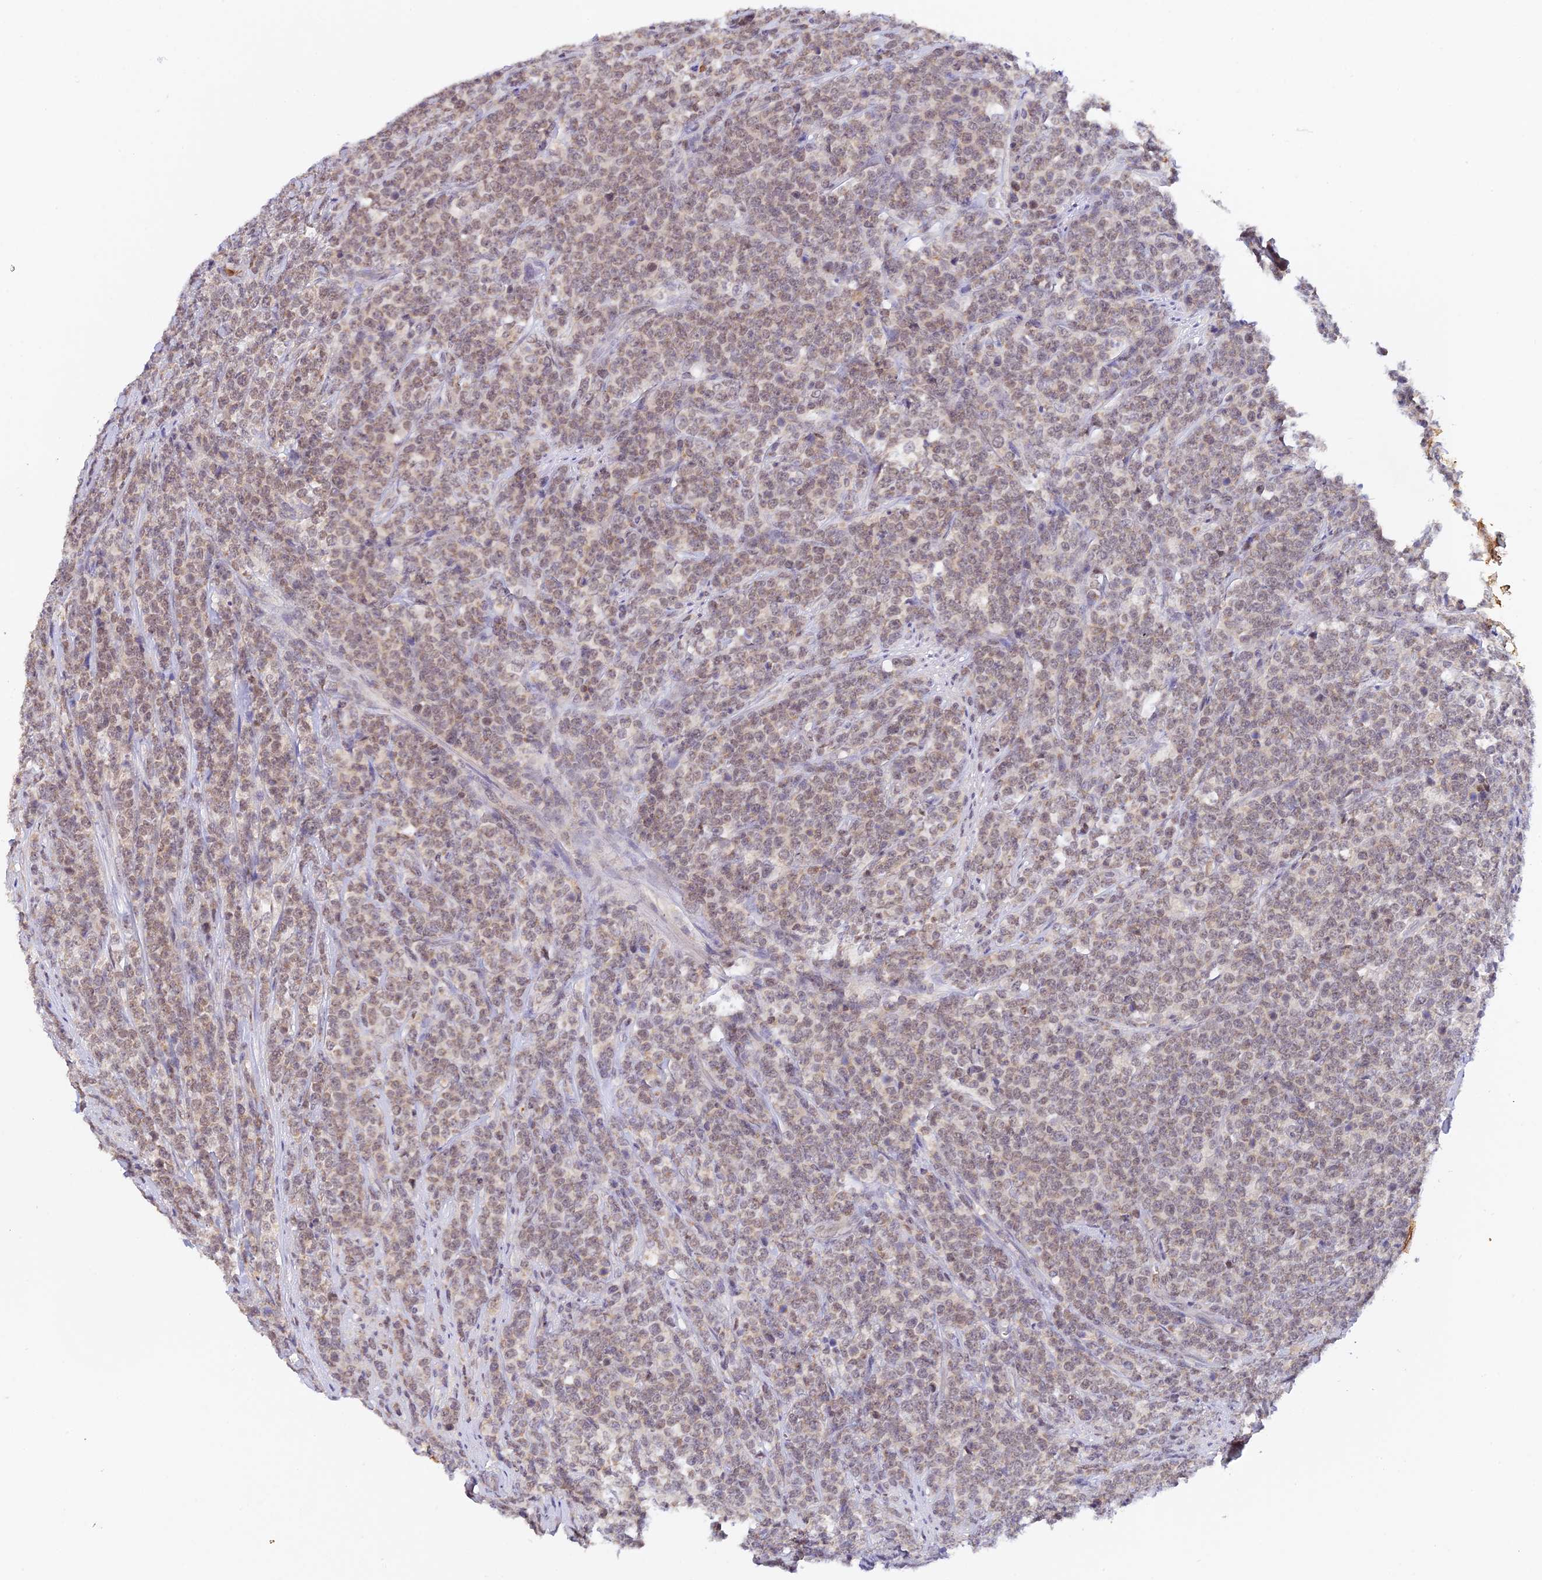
{"staining": {"intensity": "weak", "quantity": "<25%", "location": "nuclear"}, "tissue": "lymphoma", "cell_type": "Tumor cells", "image_type": "cancer", "snomed": [{"axis": "morphology", "description": "Malignant lymphoma, non-Hodgkin's type, High grade"}, {"axis": "topography", "description": "Small intestine"}], "caption": "This is an immunohistochemistry (IHC) micrograph of high-grade malignant lymphoma, non-Hodgkin's type. There is no expression in tumor cells.", "gene": "PEX16", "patient": {"sex": "male", "age": 8}}